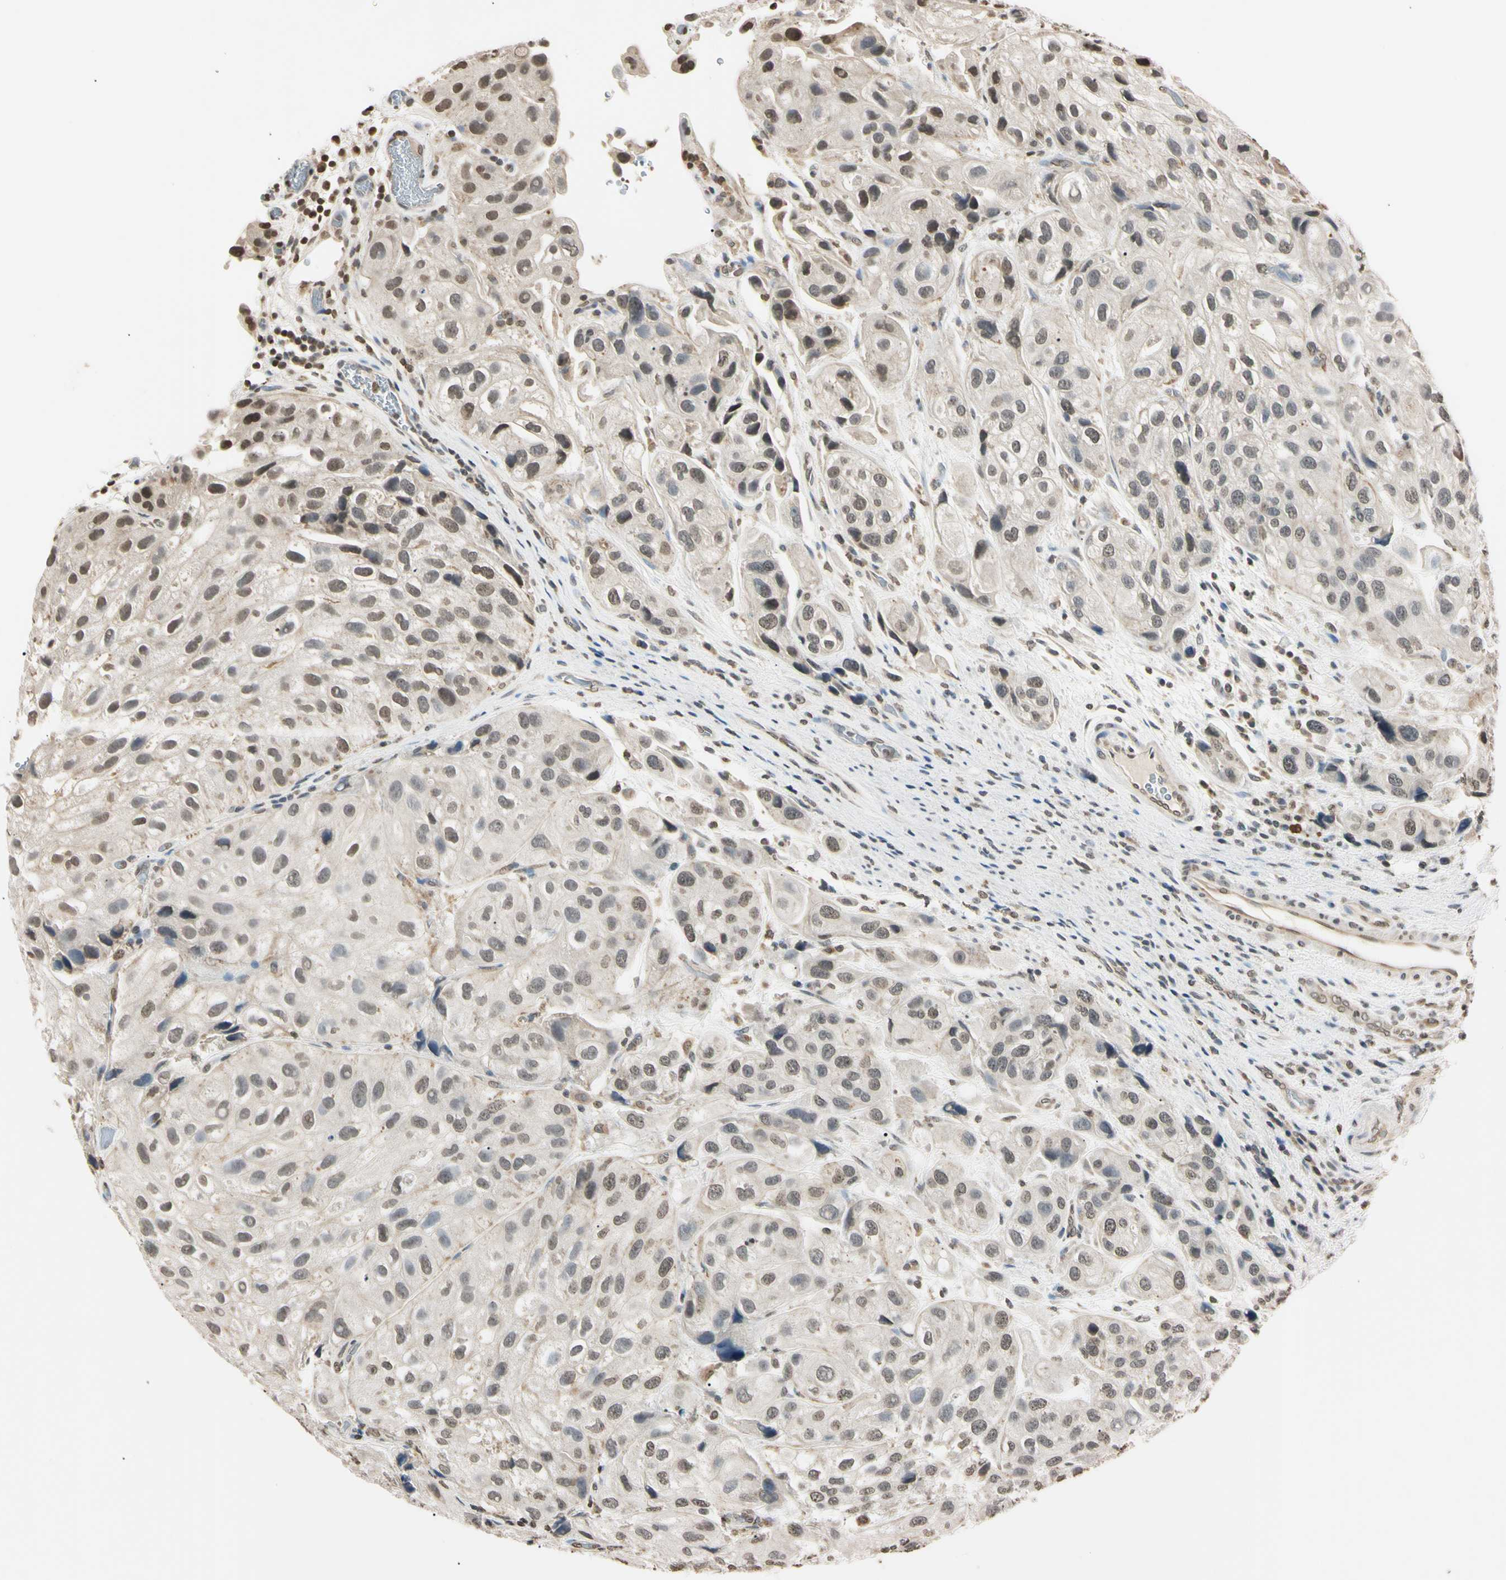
{"staining": {"intensity": "weak", "quantity": "25%-75%", "location": "nuclear"}, "tissue": "urothelial cancer", "cell_type": "Tumor cells", "image_type": "cancer", "snomed": [{"axis": "morphology", "description": "Urothelial carcinoma, High grade"}, {"axis": "topography", "description": "Urinary bladder"}], "caption": "Protein staining of urothelial cancer tissue demonstrates weak nuclear staining in about 25%-75% of tumor cells.", "gene": "CDC45", "patient": {"sex": "female", "age": 64}}